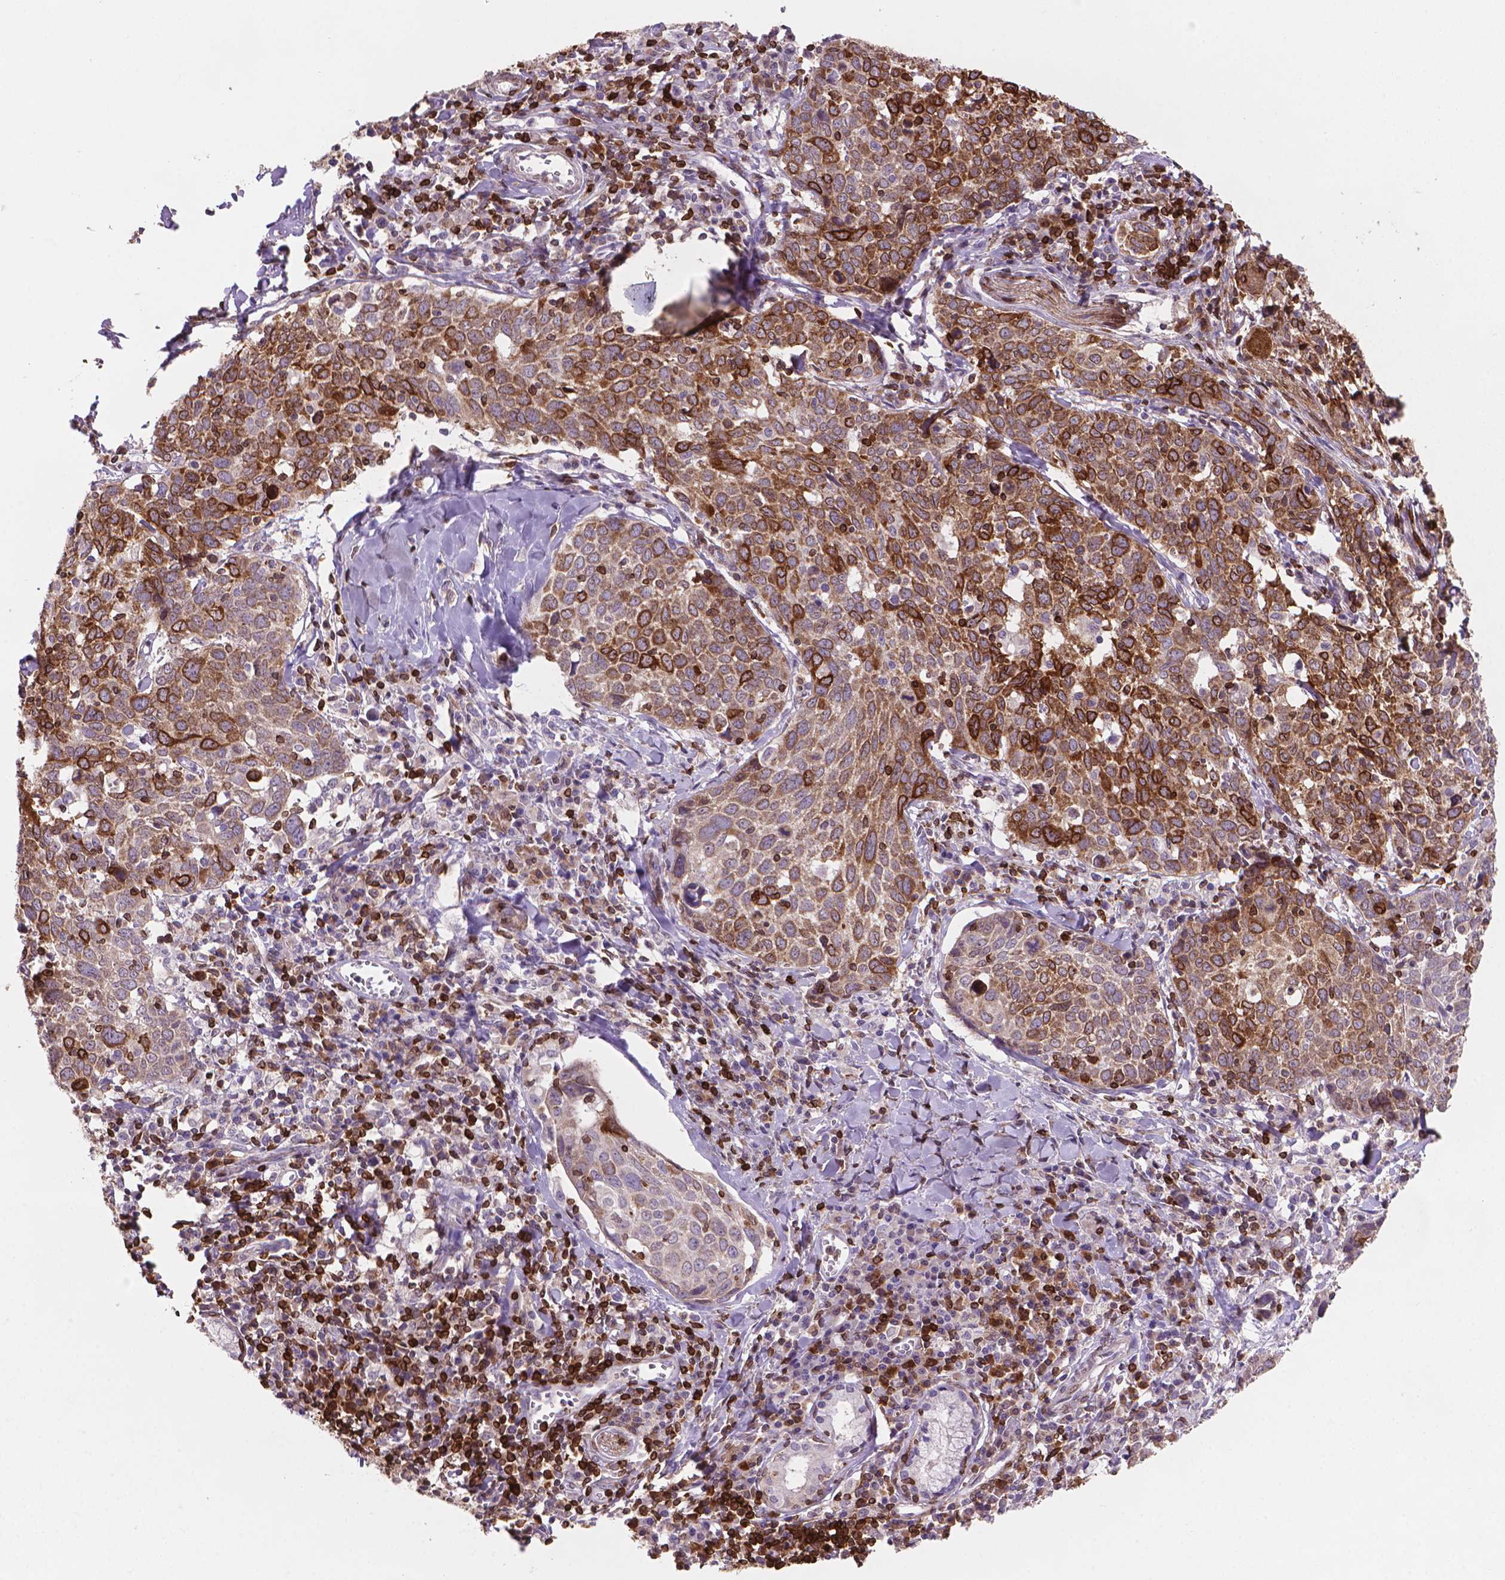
{"staining": {"intensity": "strong", "quantity": "25%-75%", "location": "cytoplasmic/membranous"}, "tissue": "lung cancer", "cell_type": "Tumor cells", "image_type": "cancer", "snomed": [{"axis": "morphology", "description": "Squamous cell carcinoma, NOS"}, {"axis": "topography", "description": "Lung"}], "caption": "There is high levels of strong cytoplasmic/membranous positivity in tumor cells of lung squamous cell carcinoma, as demonstrated by immunohistochemical staining (brown color).", "gene": "BCL2", "patient": {"sex": "male", "age": 57}}